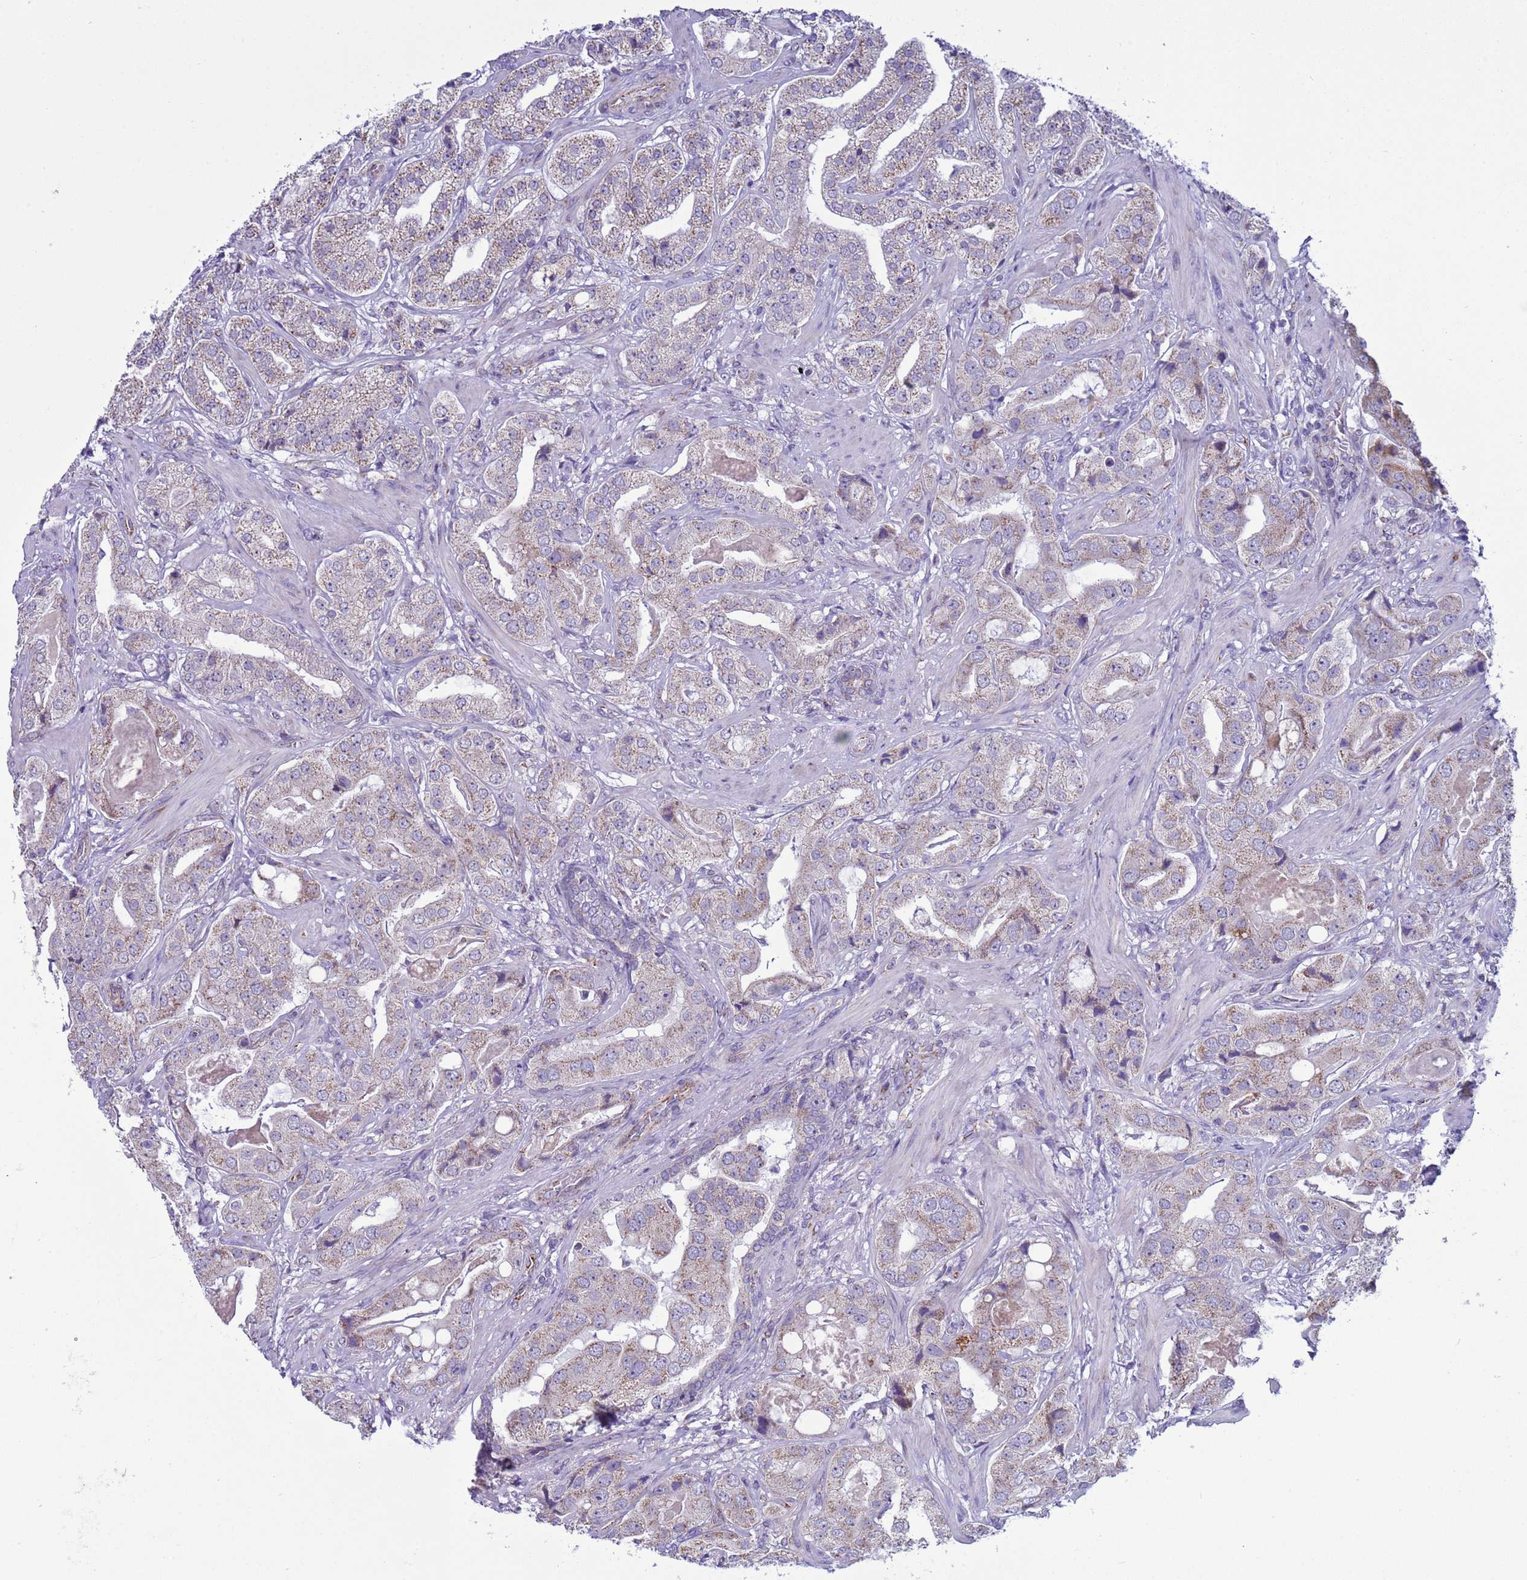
{"staining": {"intensity": "weak", "quantity": ">75%", "location": "cytoplasmic/membranous"}, "tissue": "prostate cancer", "cell_type": "Tumor cells", "image_type": "cancer", "snomed": [{"axis": "morphology", "description": "Adenocarcinoma, High grade"}, {"axis": "topography", "description": "Prostate"}], "caption": "Protein analysis of prostate cancer tissue shows weak cytoplasmic/membranous positivity in approximately >75% of tumor cells.", "gene": "NCALD", "patient": {"sex": "male", "age": 63}}